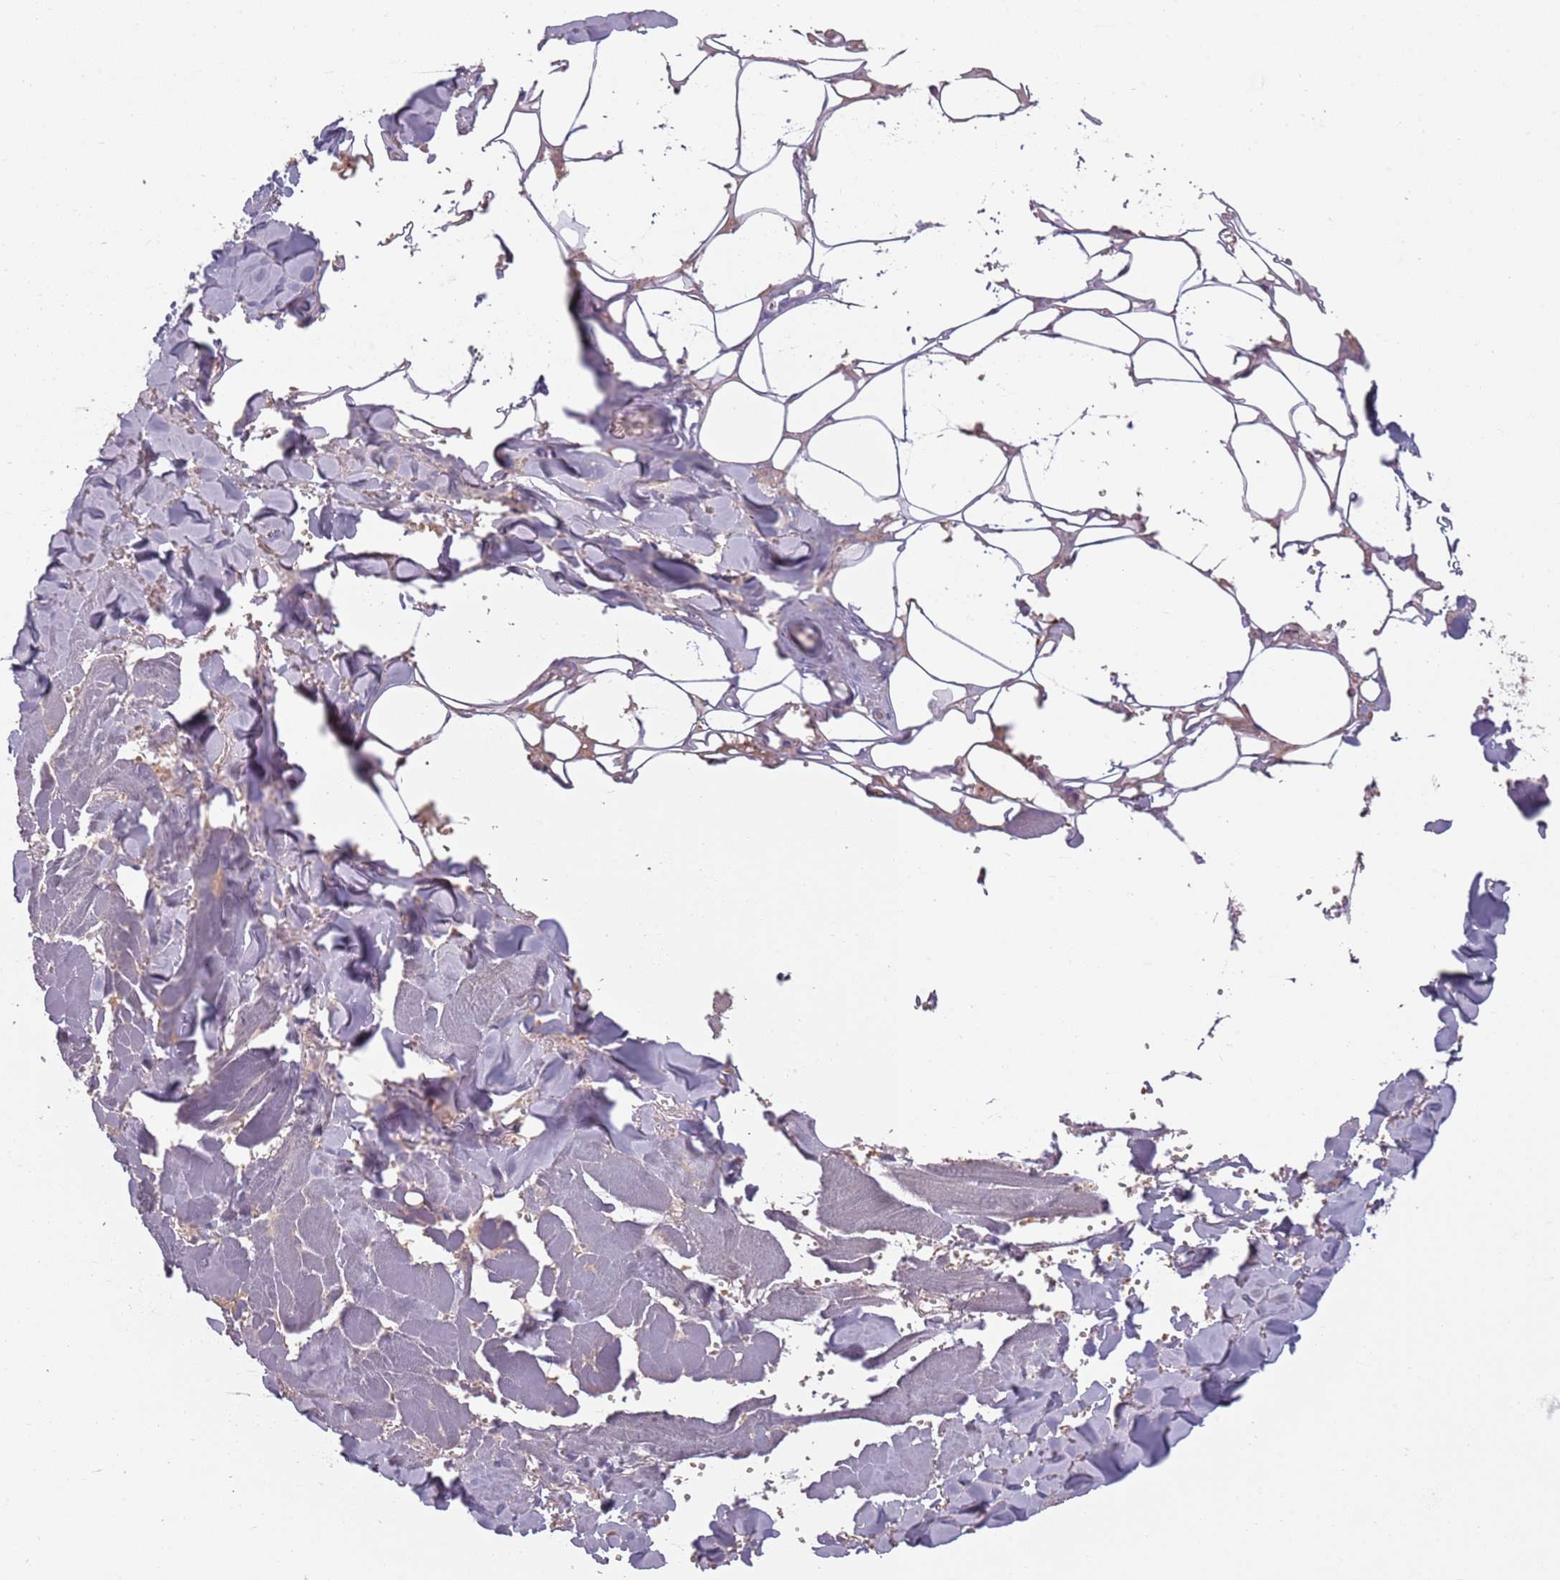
{"staining": {"intensity": "negative", "quantity": "none", "location": "none"}, "tissue": "adipose tissue", "cell_type": "Adipocytes", "image_type": "normal", "snomed": [{"axis": "morphology", "description": "Normal tissue, NOS"}, {"axis": "topography", "description": "Salivary gland"}, {"axis": "topography", "description": "Peripheral nerve tissue"}], "caption": "Micrograph shows no significant protein staining in adipocytes of unremarkable adipose tissue.", "gene": "PIEZO1", "patient": {"sex": "male", "age": 38}}